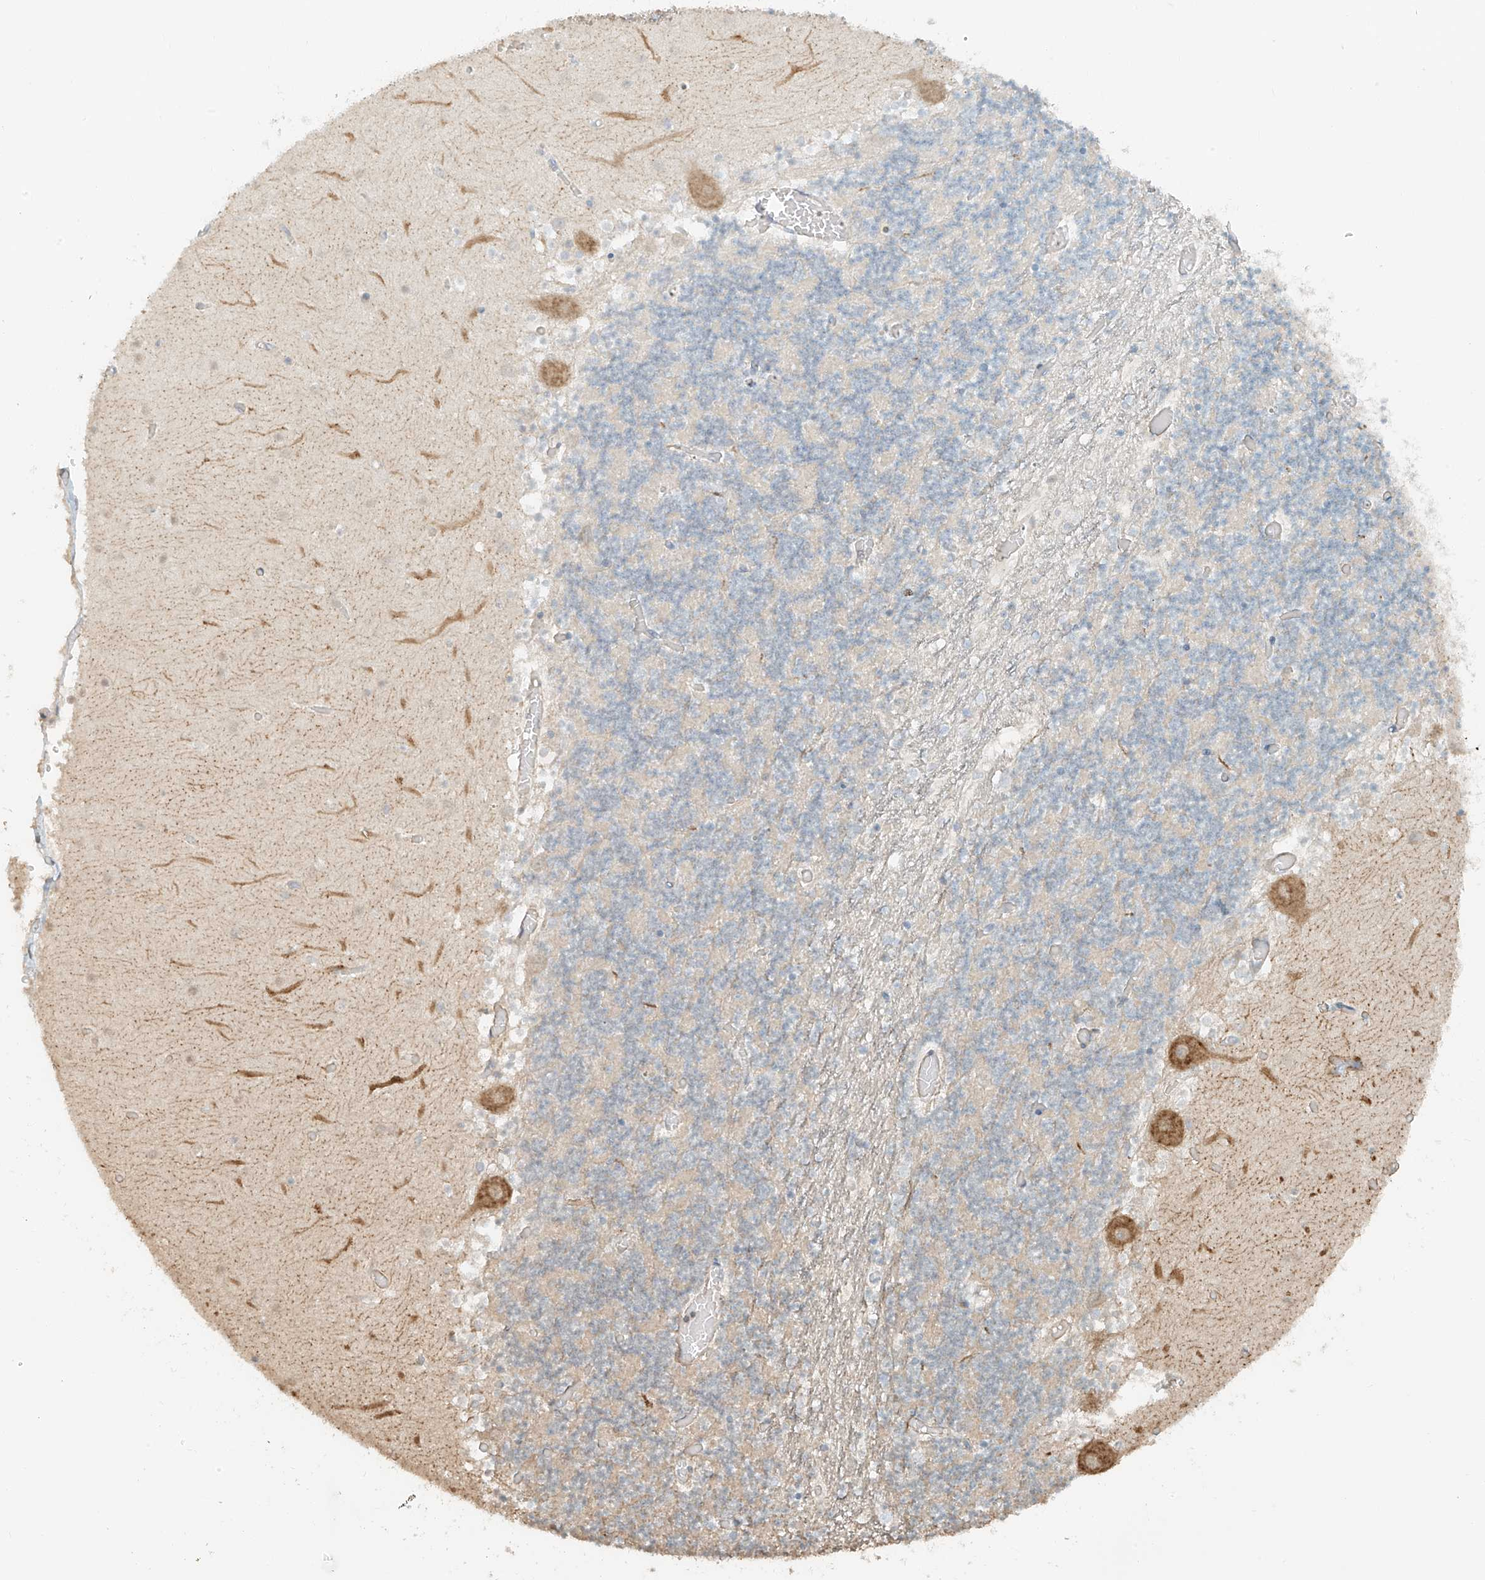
{"staining": {"intensity": "negative", "quantity": "none", "location": "none"}, "tissue": "cerebellum", "cell_type": "Cells in granular layer", "image_type": "normal", "snomed": [{"axis": "morphology", "description": "Normal tissue, NOS"}, {"axis": "topography", "description": "Cerebellum"}], "caption": "DAB immunohistochemical staining of benign cerebellum displays no significant positivity in cells in granular layer.", "gene": "ANKZF1", "patient": {"sex": "female", "age": 28}}